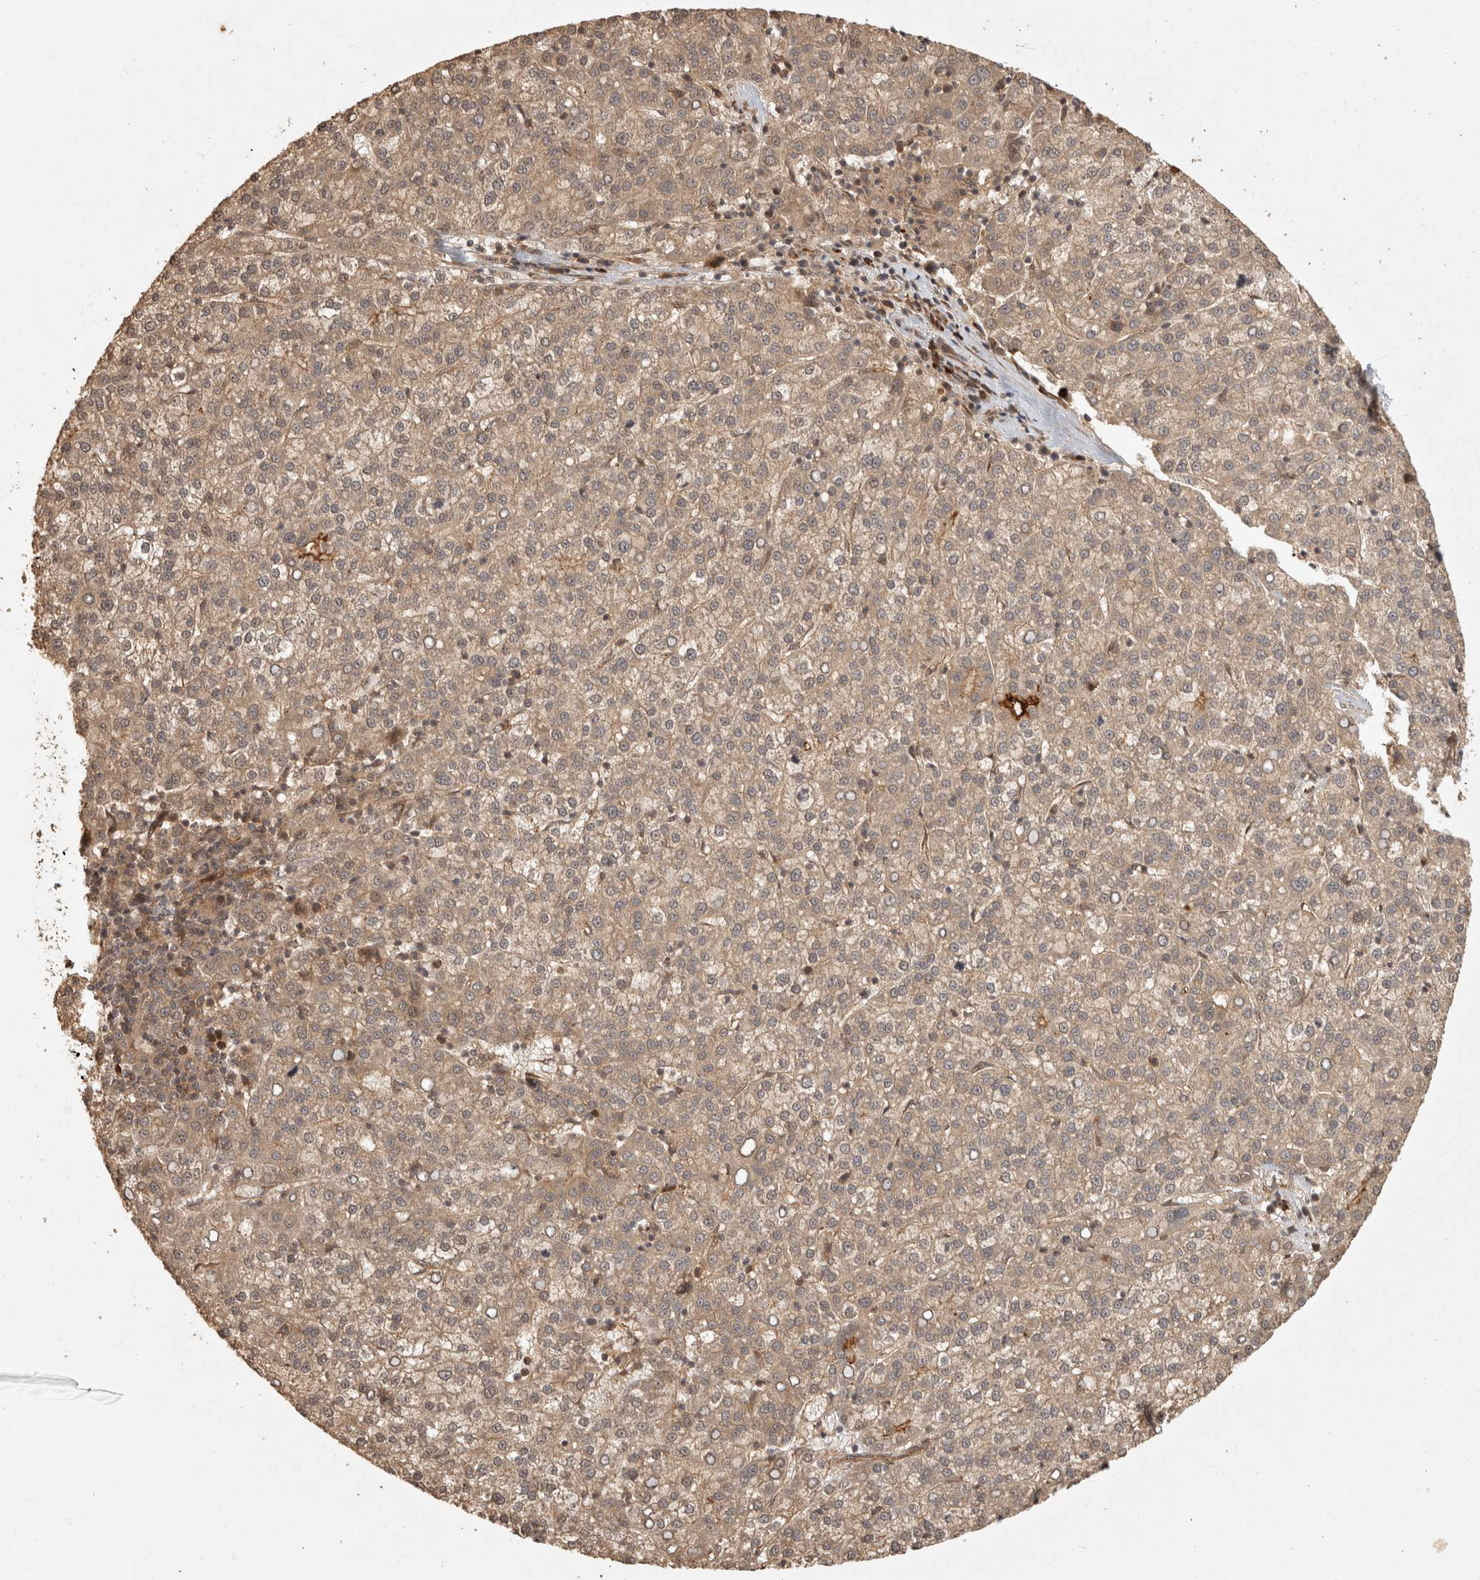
{"staining": {"intensity": "weak", "quantity": ">75%", "location": "cytoplasmic/membranous"}, "tissue": "liver cancer", "cell_type": "Tumor cells", "image_type": "cancer", "snomed": [{"axis": "morphology", "description": "Carcinoma, Hepatocellular, NOS"}, {"axis": "topography", "description": "Liver"}], "caption": "DAB immunohistochemical staining of human liver cancer (hepatocellular carcinoma) exhibits weak cytoplasmic/membranous protein positivity in approximately >75% of tumor cells.", "gene": "CAMSAP2", "patient": {"sex": "female", "age": 58}}